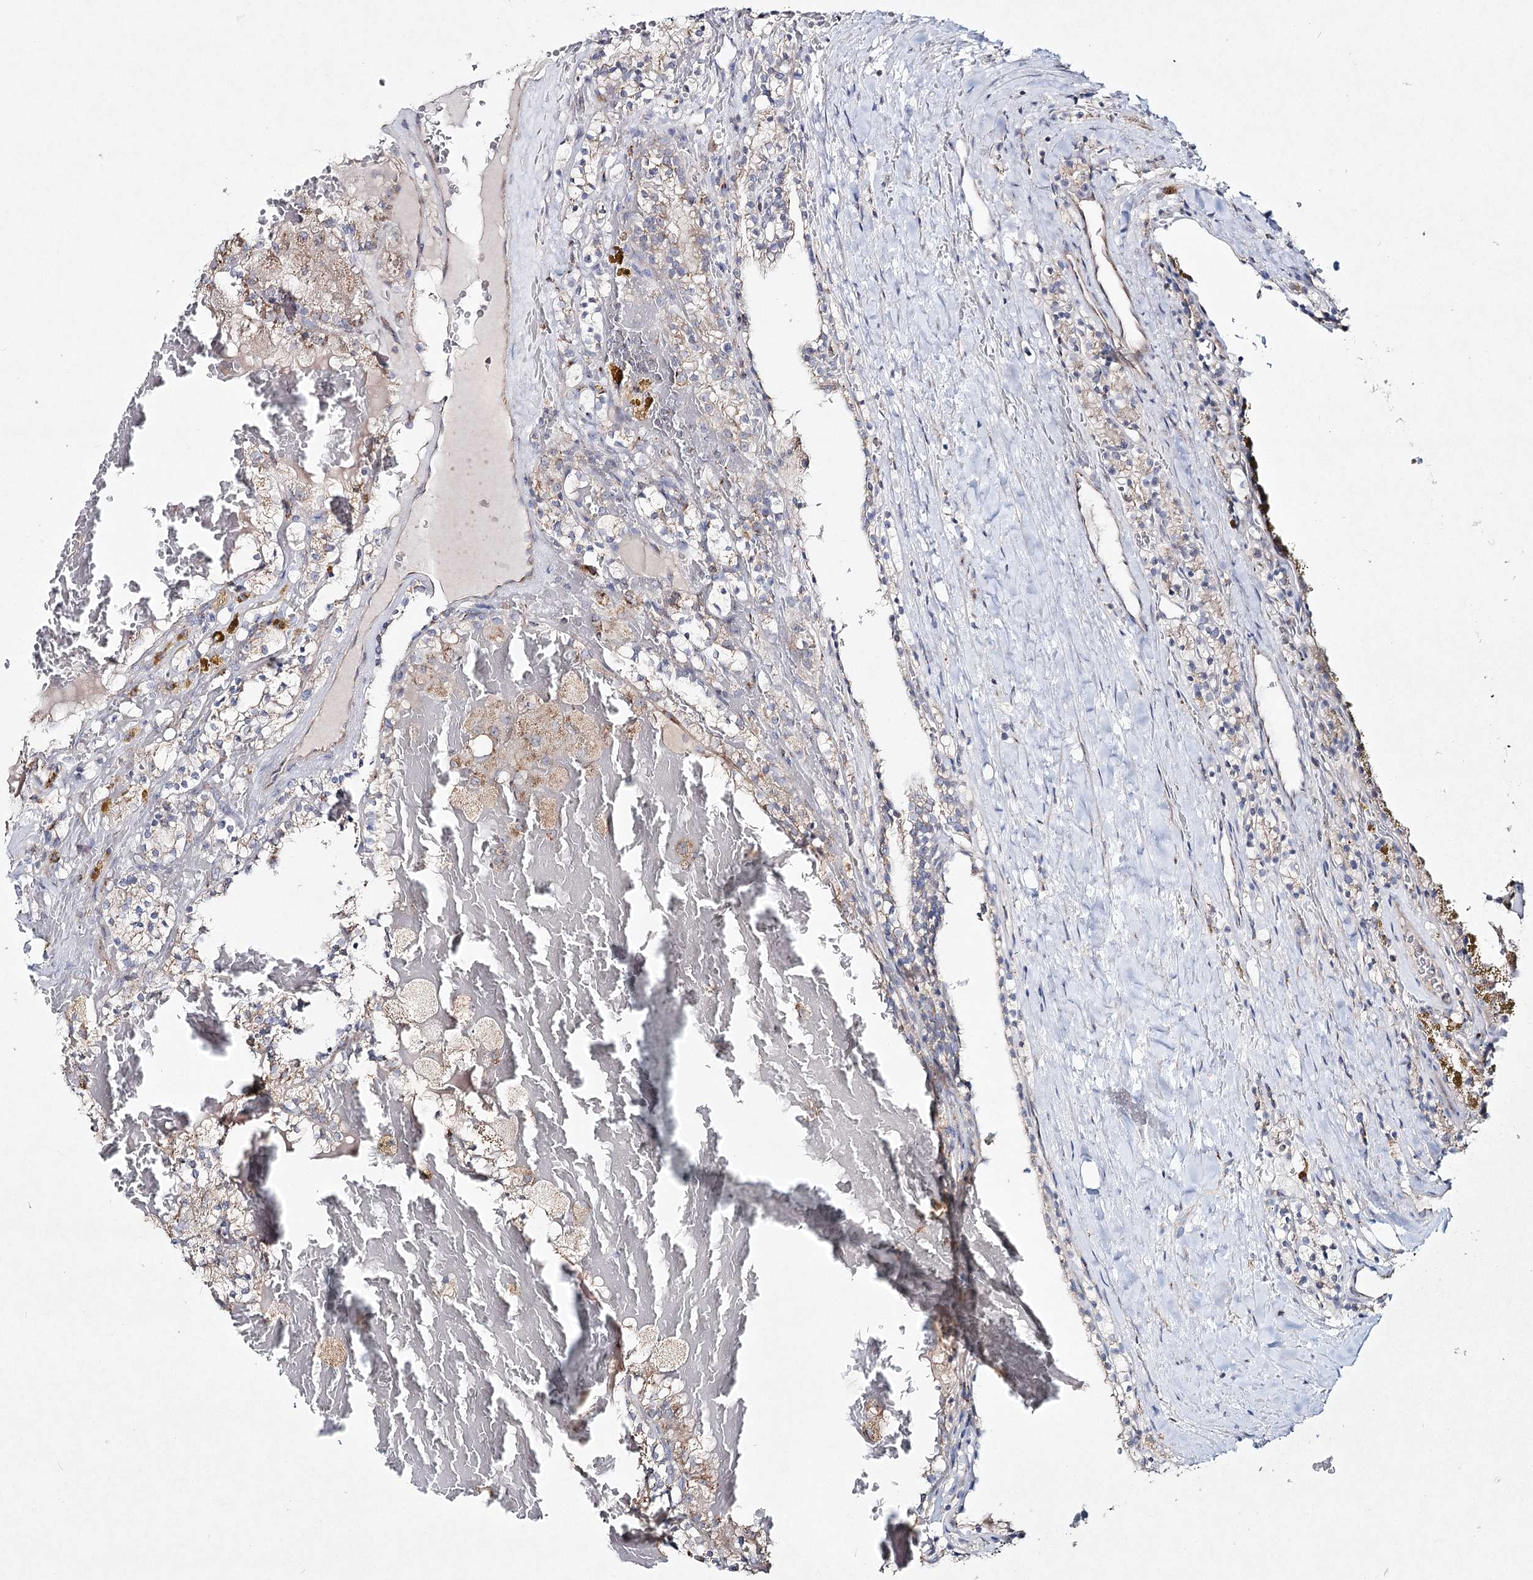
{"staining": {"intensity": "weak", "quantity": "<25%", "location": "cytoplasmic/membranous"}, "tissue": "renal cancer", "cell_type": "Tumor cells", "image_type": "cancer", "snomed": [{"axis": "morphology", "description": "Adenocarcinoma, NOS"}, {"axis": "topography", "description": "Kidney"}], "caption": "Protein analysis of renal adenocarcinoma shows no significant positivity in tumor cells.", "gene": "DNA2", "patient": {"sex": "female", "age": 56}}